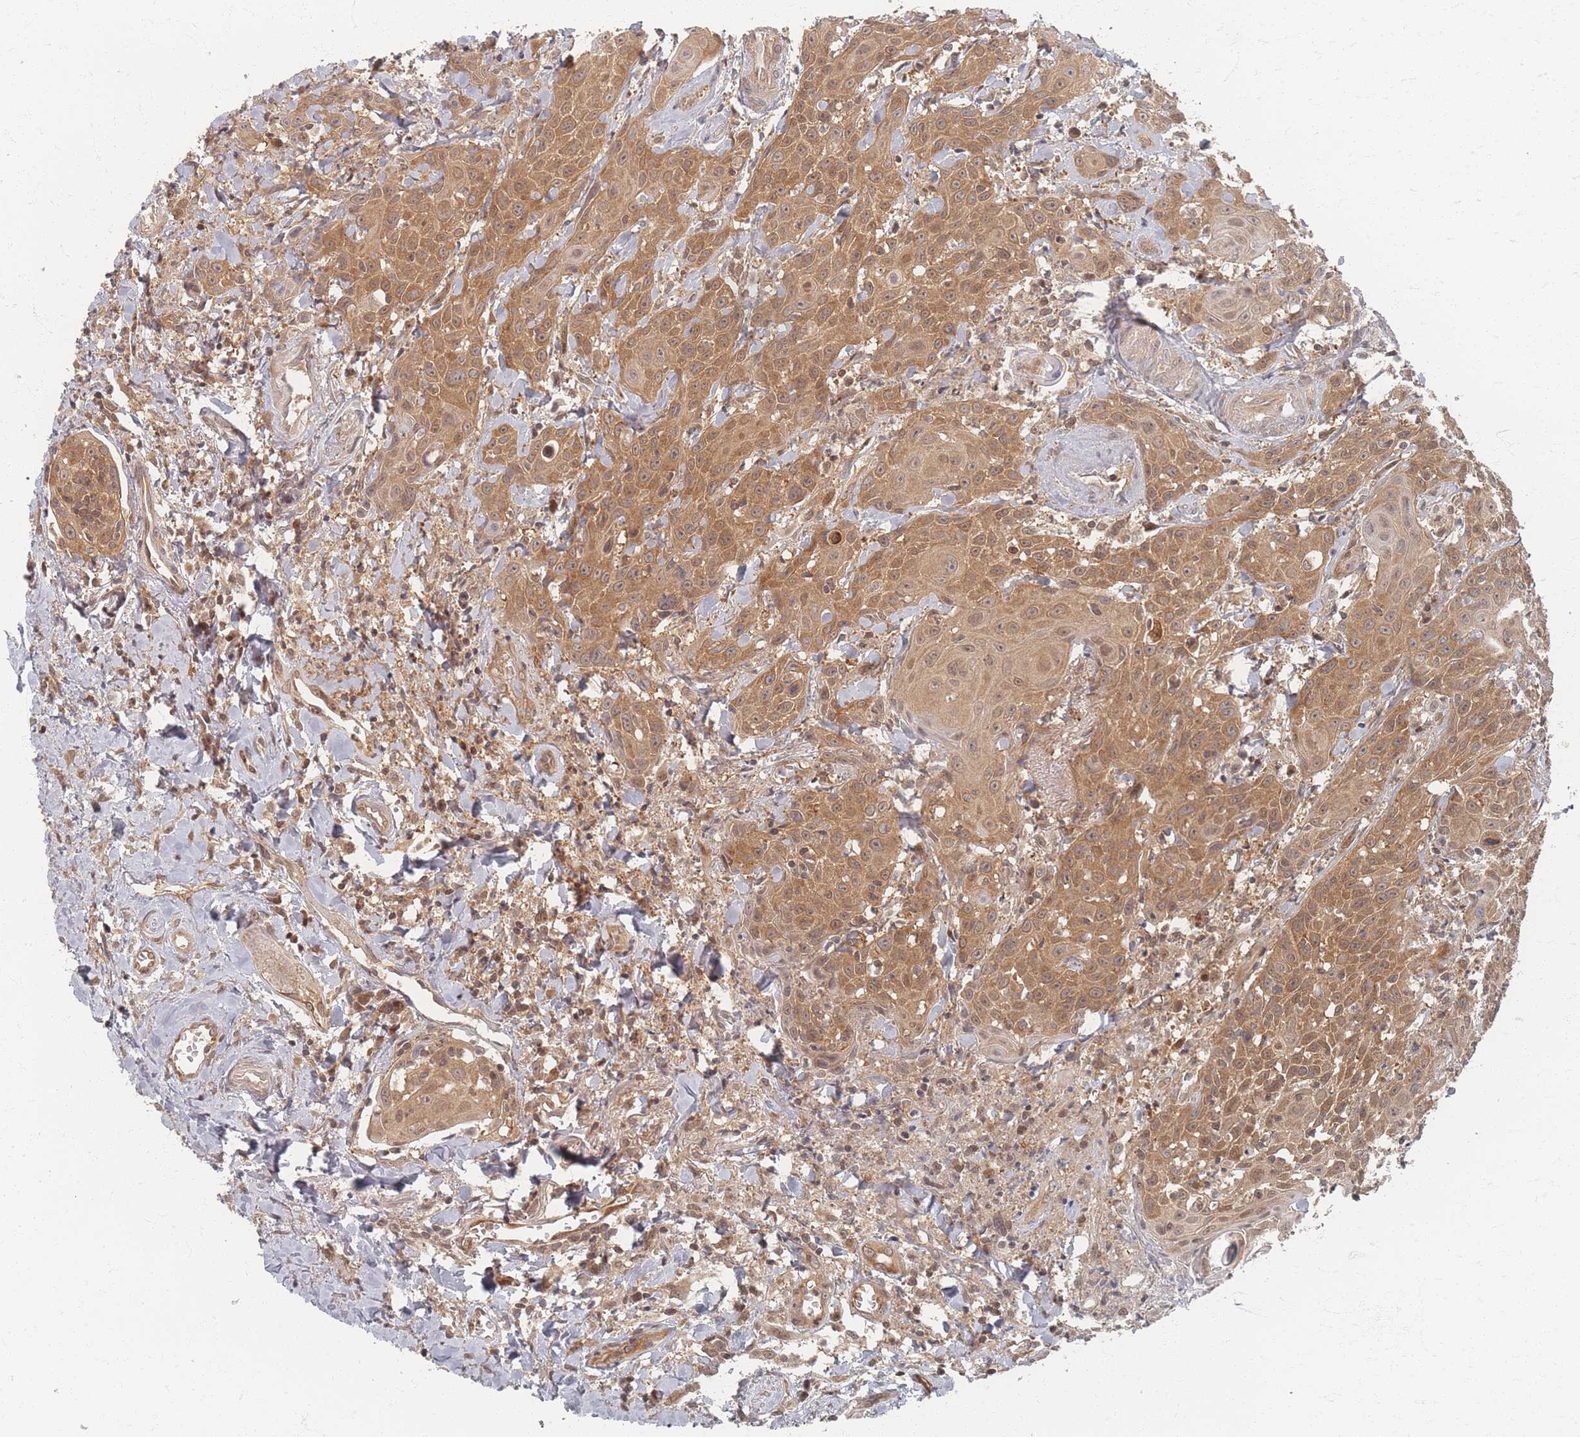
{"staining": {"intensity": "moderate", "quantity": ">75%", "location": "cytoplasmic/membranous,nuclear"}, "tissue": "head and neck cancer", "cell_type": "Tumor cells", "image_type": "cancer", "snomed": [{"axis": "morphology", "description": "Squamous cell carcinoma, NOS"}, {"axis": "topography", "description": "Oral tissue"}, {"axis": "topography", "description": "Head-Neck"}], "caption": "The immunohistochemical stain shows moderate cytoplasmic/membranous and nuclear staining in tumor cells of squamous cell carcinoma (head and neck) tissue.", "gene": "PSMD9", "patient": {"sex": "female", "age": 82}}